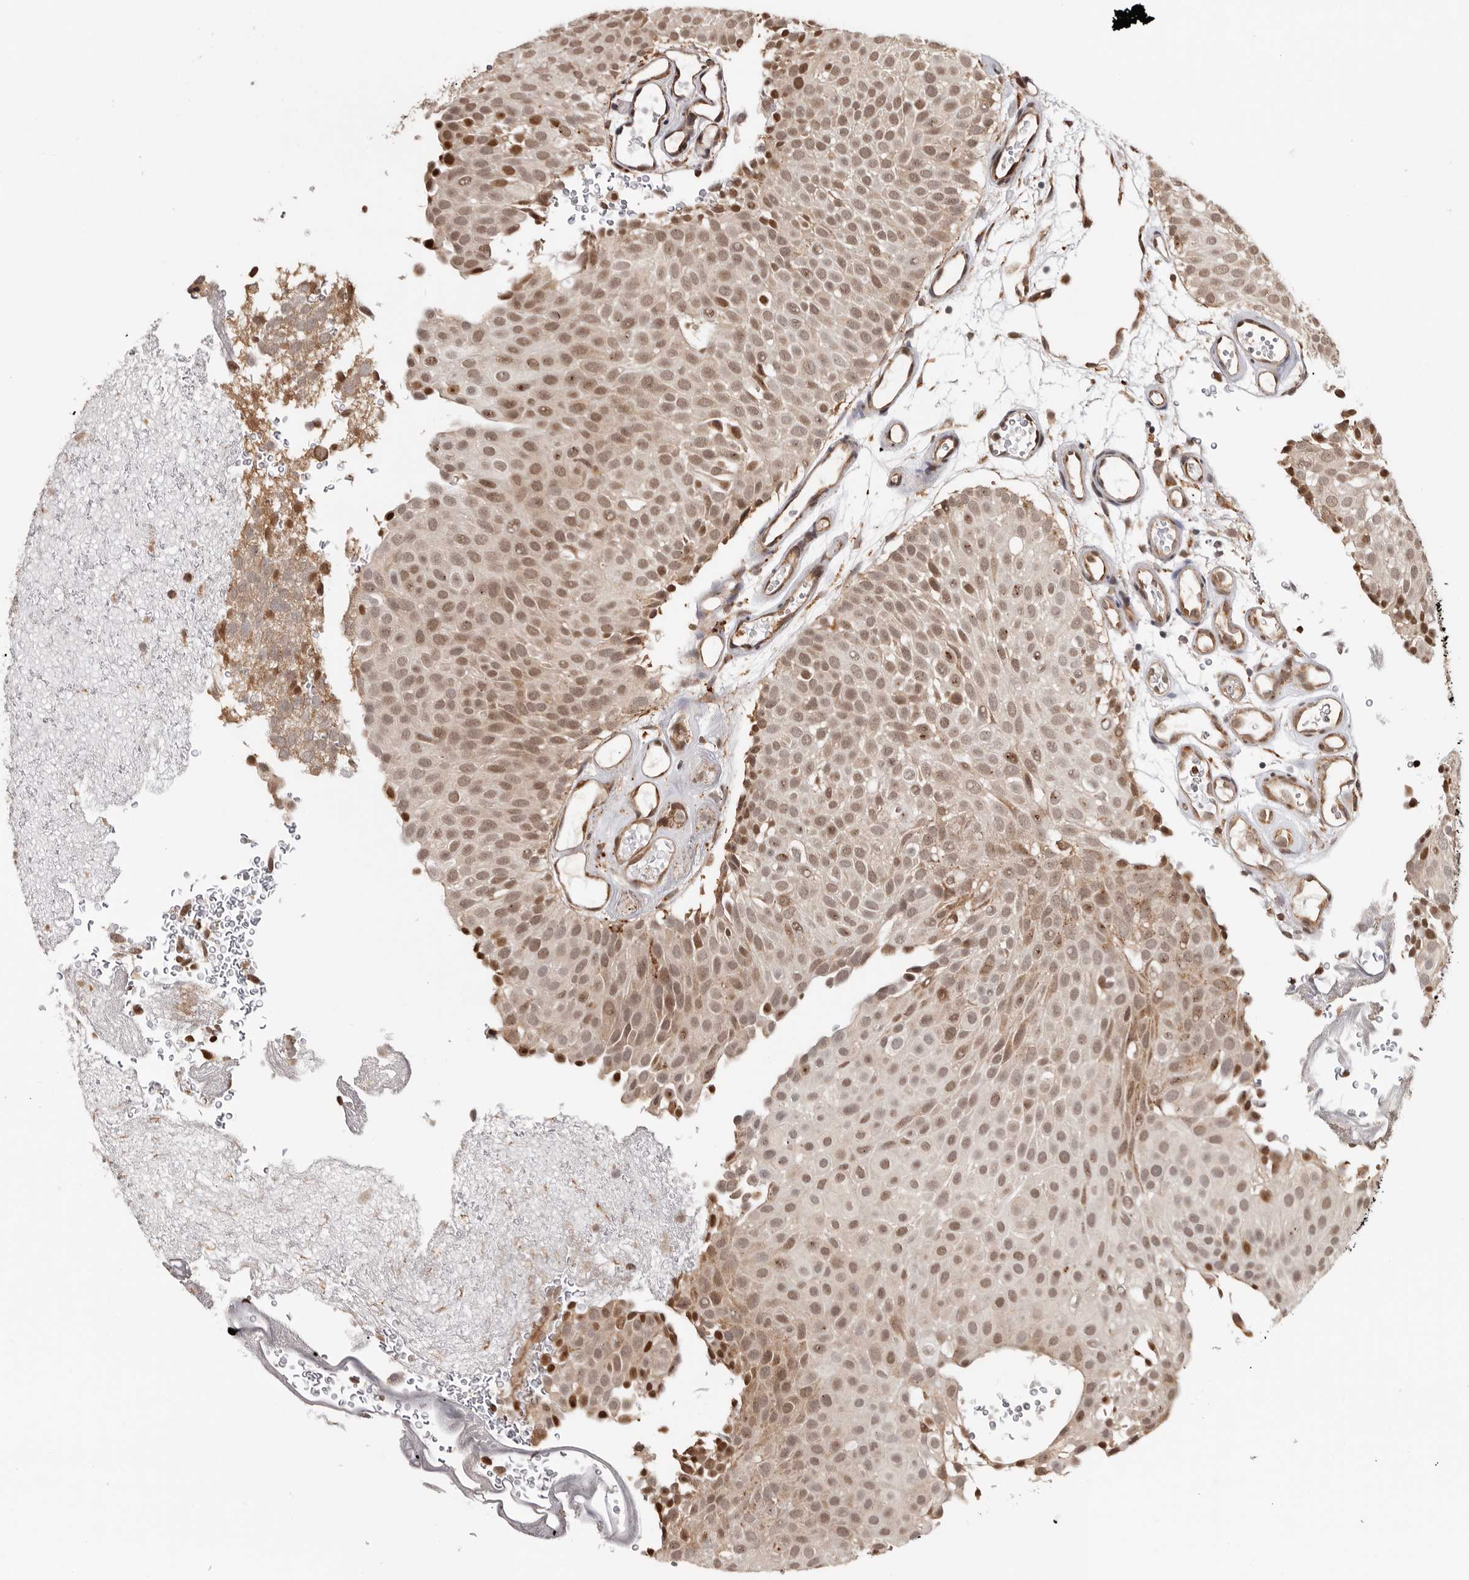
{"staining": {"intensity": "moderate", "quantity": ">75%", "location": "cytoplasmic/membranous,nuclear"}, "tissue": "urothelial cancer", "cell_type": "Tumor cells", "image_type": "cancer", "snomed": [{"axis": "morphology", "description": "Urothelial carcinoma, Low grade"}, {"axis": "topography", "description": "Urinary bladder"}], "caption": "Urothelial carcinoma (low-grade) stained with immunohistochemistry (IHC) shows moderate cytoplasmic/membranous and nuclear positivity in approximately >75% of tumor cells. The protein is stained brown, and the nuclei are stained in blue (DAB (3,3'-diaminobenzidine) IHC with brightfield microscopy, high magnification).", "gene": "ZNF83", "patient": {"sex": "male", "age": 78}}